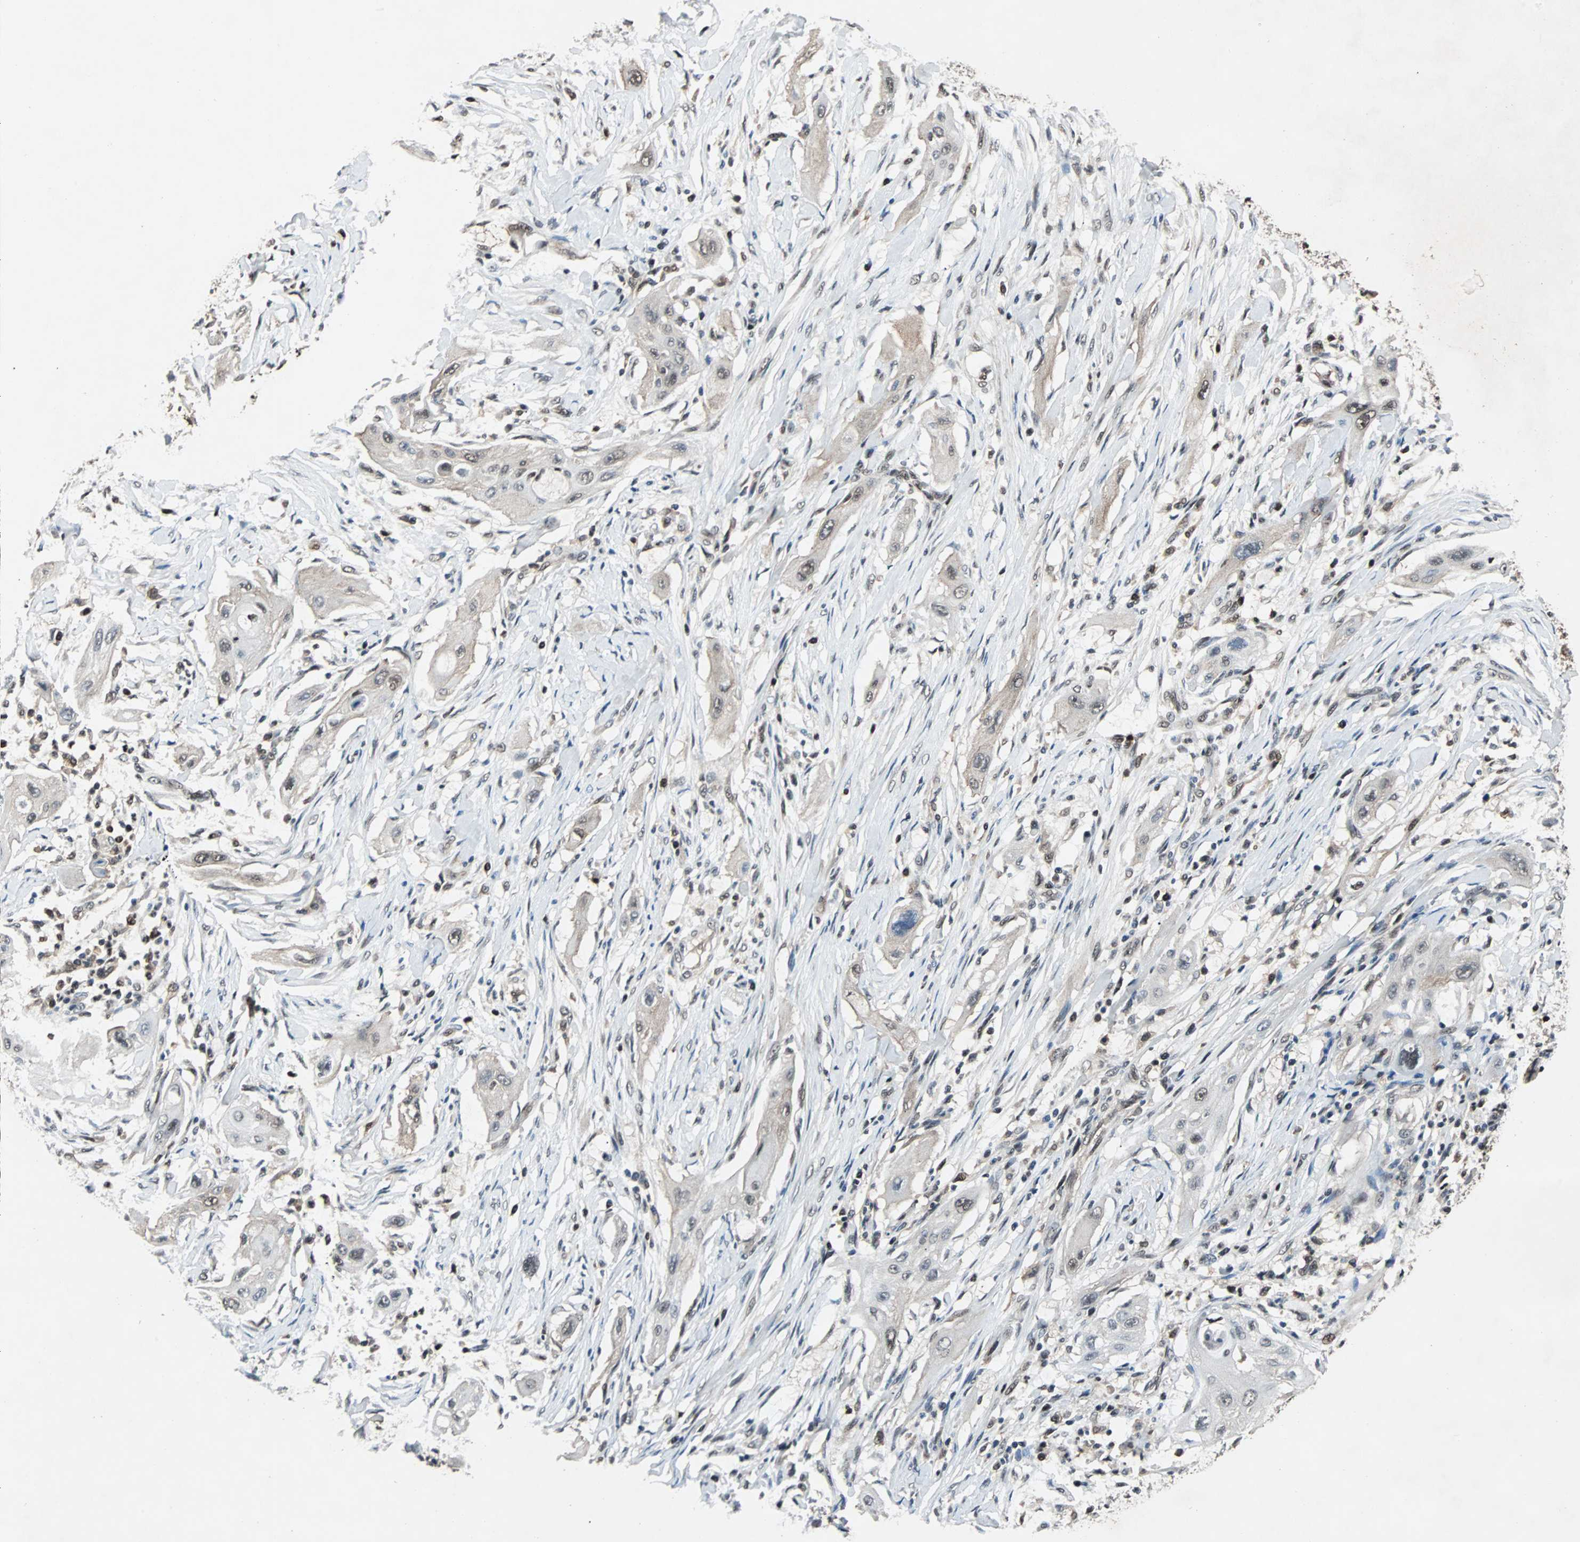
{"staining": {"intensity": "weak", "quantity": "<25%", "location": "cytoplasmic/membranous,nuclear"}, "tissue": "lung cancer", "cell_type": "Tumor cells", "image_type": "cancer", "snomed": [{"axis": "morphology", "description": "Squamous cell carcinoma, NOS"}, {"axis": "topography", "description": "Lung"}], "caption": "A high-resolution histopathology image shows immunohistochemistry (IHC) staining of squamous cell carcinoma (lung), which shows no significant expression in tumor cells.", "gene": "ACLY", "patient": {"sex": "female", "age": 47}}